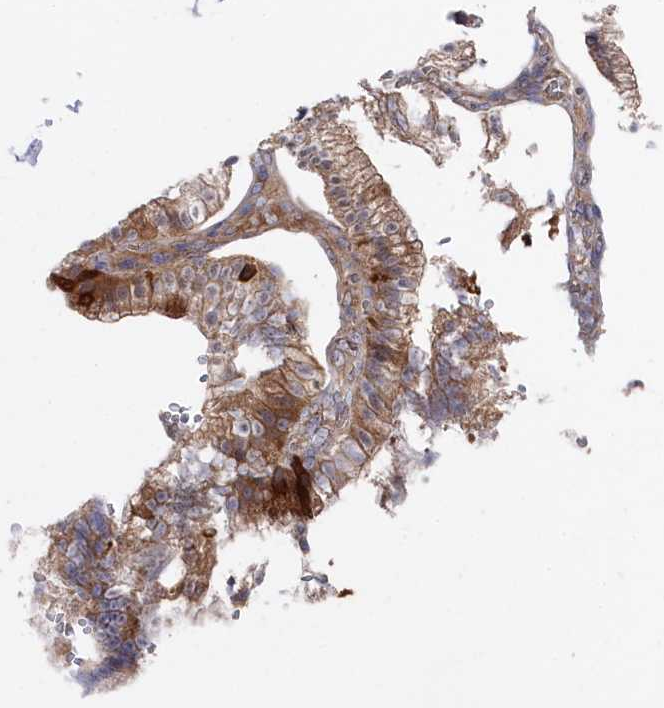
{"staining": {"intensity": "strong", "quantity": "<25%", "location": "nuclear"}, "tissue": "adipose tissue", "cell_type": "Adipocytes", "image_type": "normal", "snomed": [{"axis": "morphology", "description": "Normal tissue, NOS"}, {"axis": "topography", "description": "Gallbladder"}, {"axis": "topography", "description": "Peripheral nerve tissue"}], "caption": "IHC of benign adipose tissue displays medium levels of strong nuclear staining in about <25% of adipocytes.", "gene": "SUPV3L1", "patient": {"sex": "male", "age": 38}}